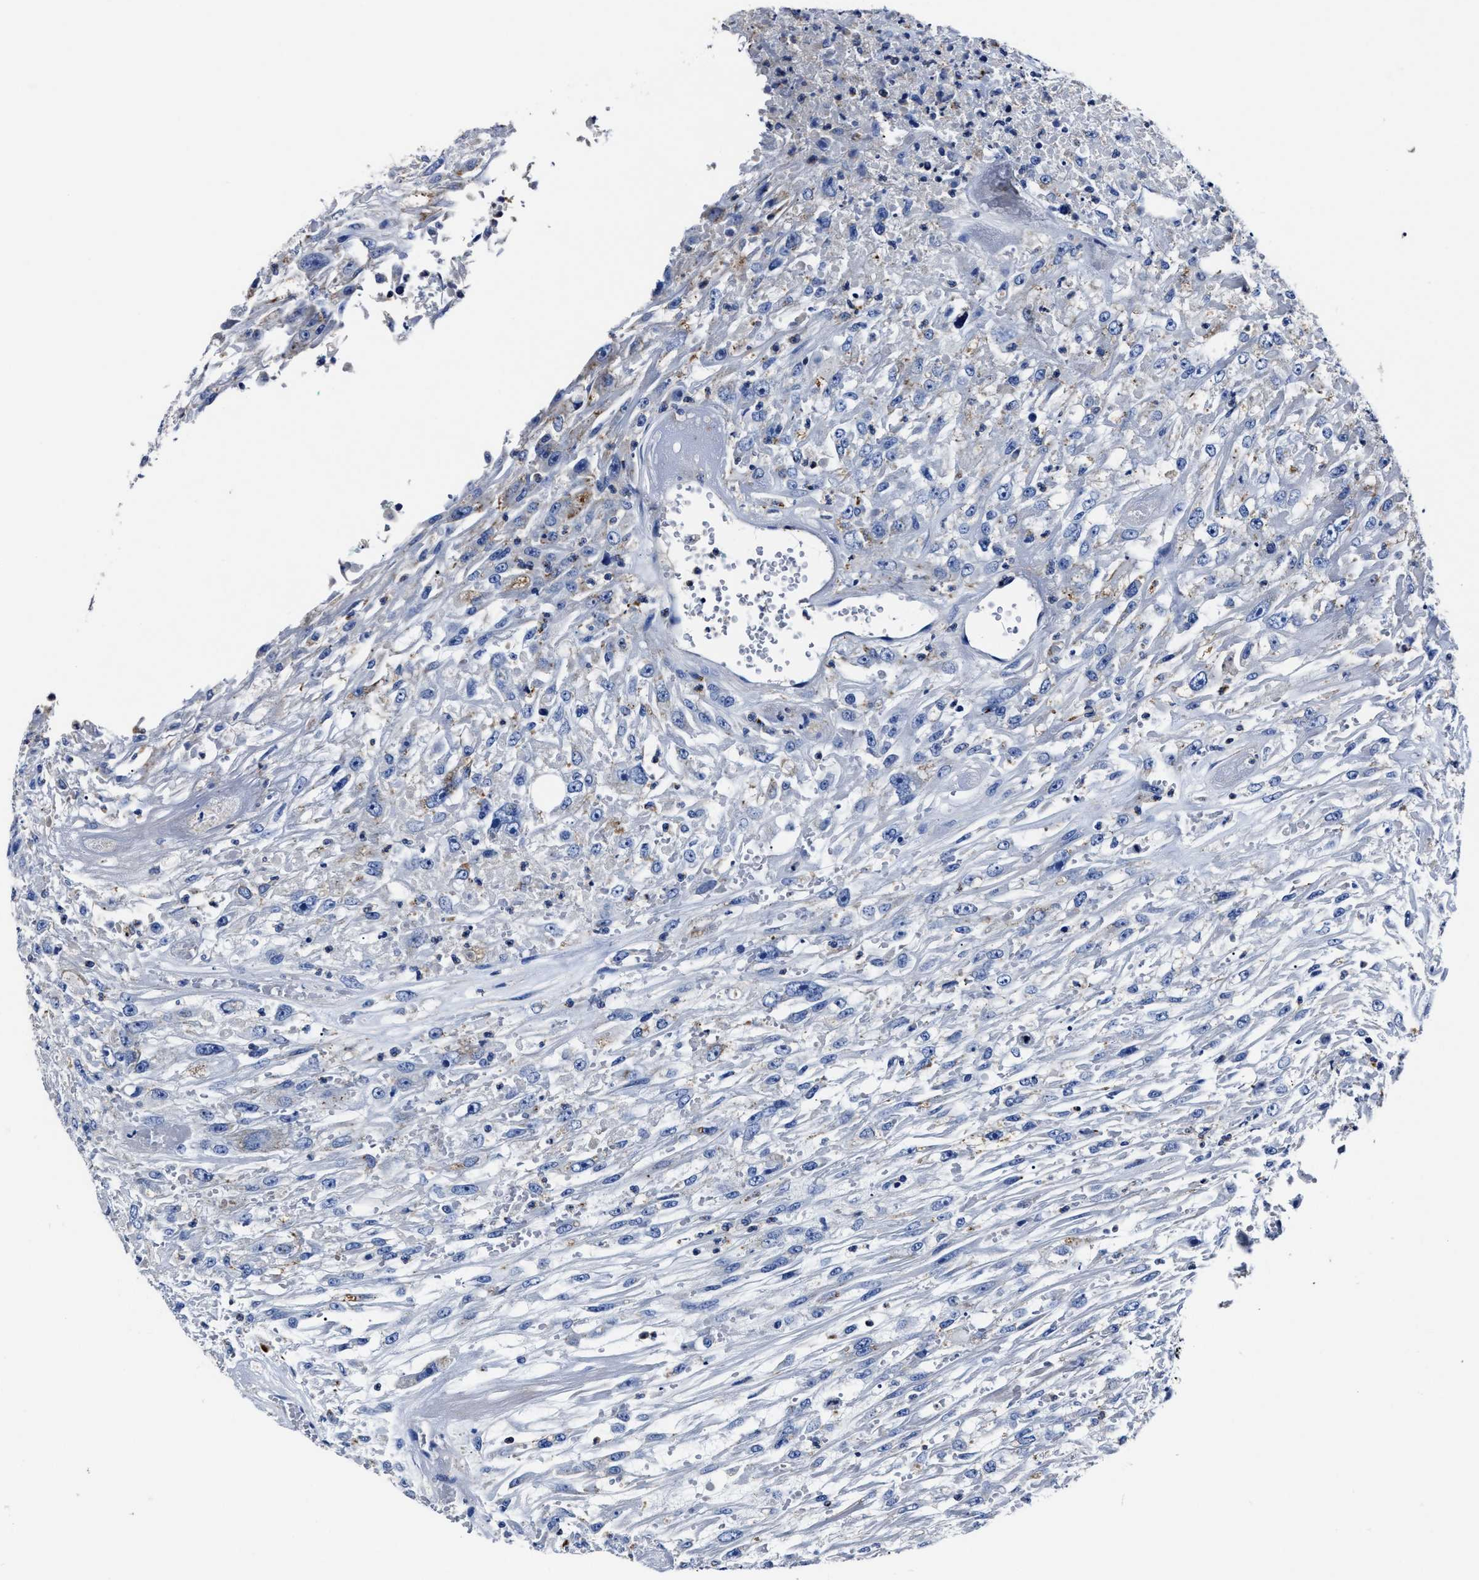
{"staining": {"intensity": "negative", "quantity": "none", "location": "none"}, "tissue": "urothelial cancer", "cell_type": "Tumor cells", "image_type": "cancer", "snomed": [{"axis": "morphology", "description": "Urothelial carcinoma, High grade"}, {"axis": "topography", "description": "Urinary bladder"}], "caption": "Immunohistochemistry of urothelial cancer shows no positivity in tumor cells.", "gene": "LAMTOR4", "patient": {"sex": "male", "age": 46}}